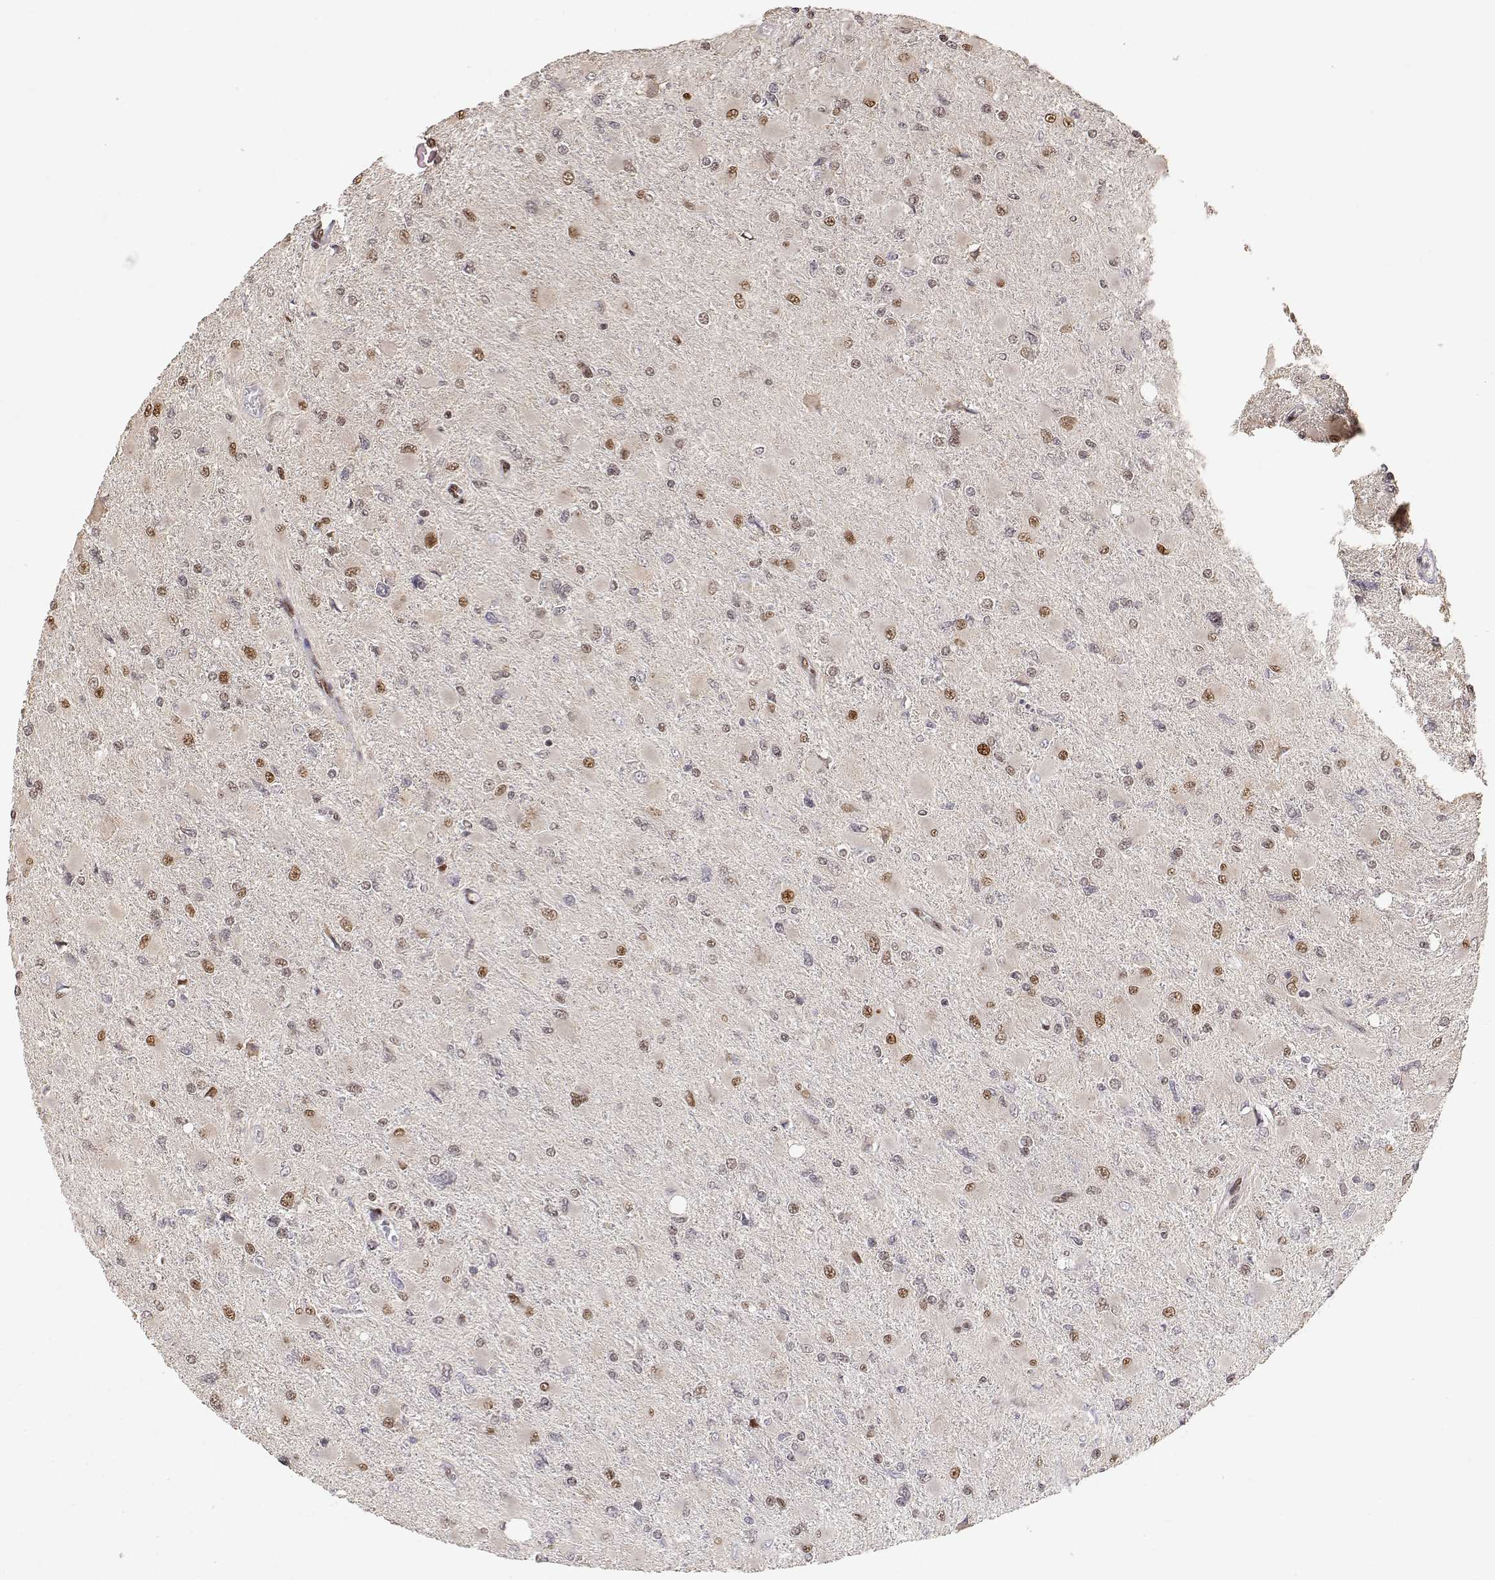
{"staining": {"intensity": "moderate", "quantity": "<25%", "location": "nuclear"}, "tissue": "glioma", "cell_type": "Tumor cells", "image_type": "cancer", "snomed": [{"axis": "morphology", "description": "Glioma, malignant, High grade"}, {"axis": "topography", "description": "Cerebral cortex"}], "caption": "Immunohistochemical staining of human glioma shows moderate nuclear protein staining in about <25% of tumor cells.", "gene": "BRCA1", "patient": {"sex": "female", "age": 36}}